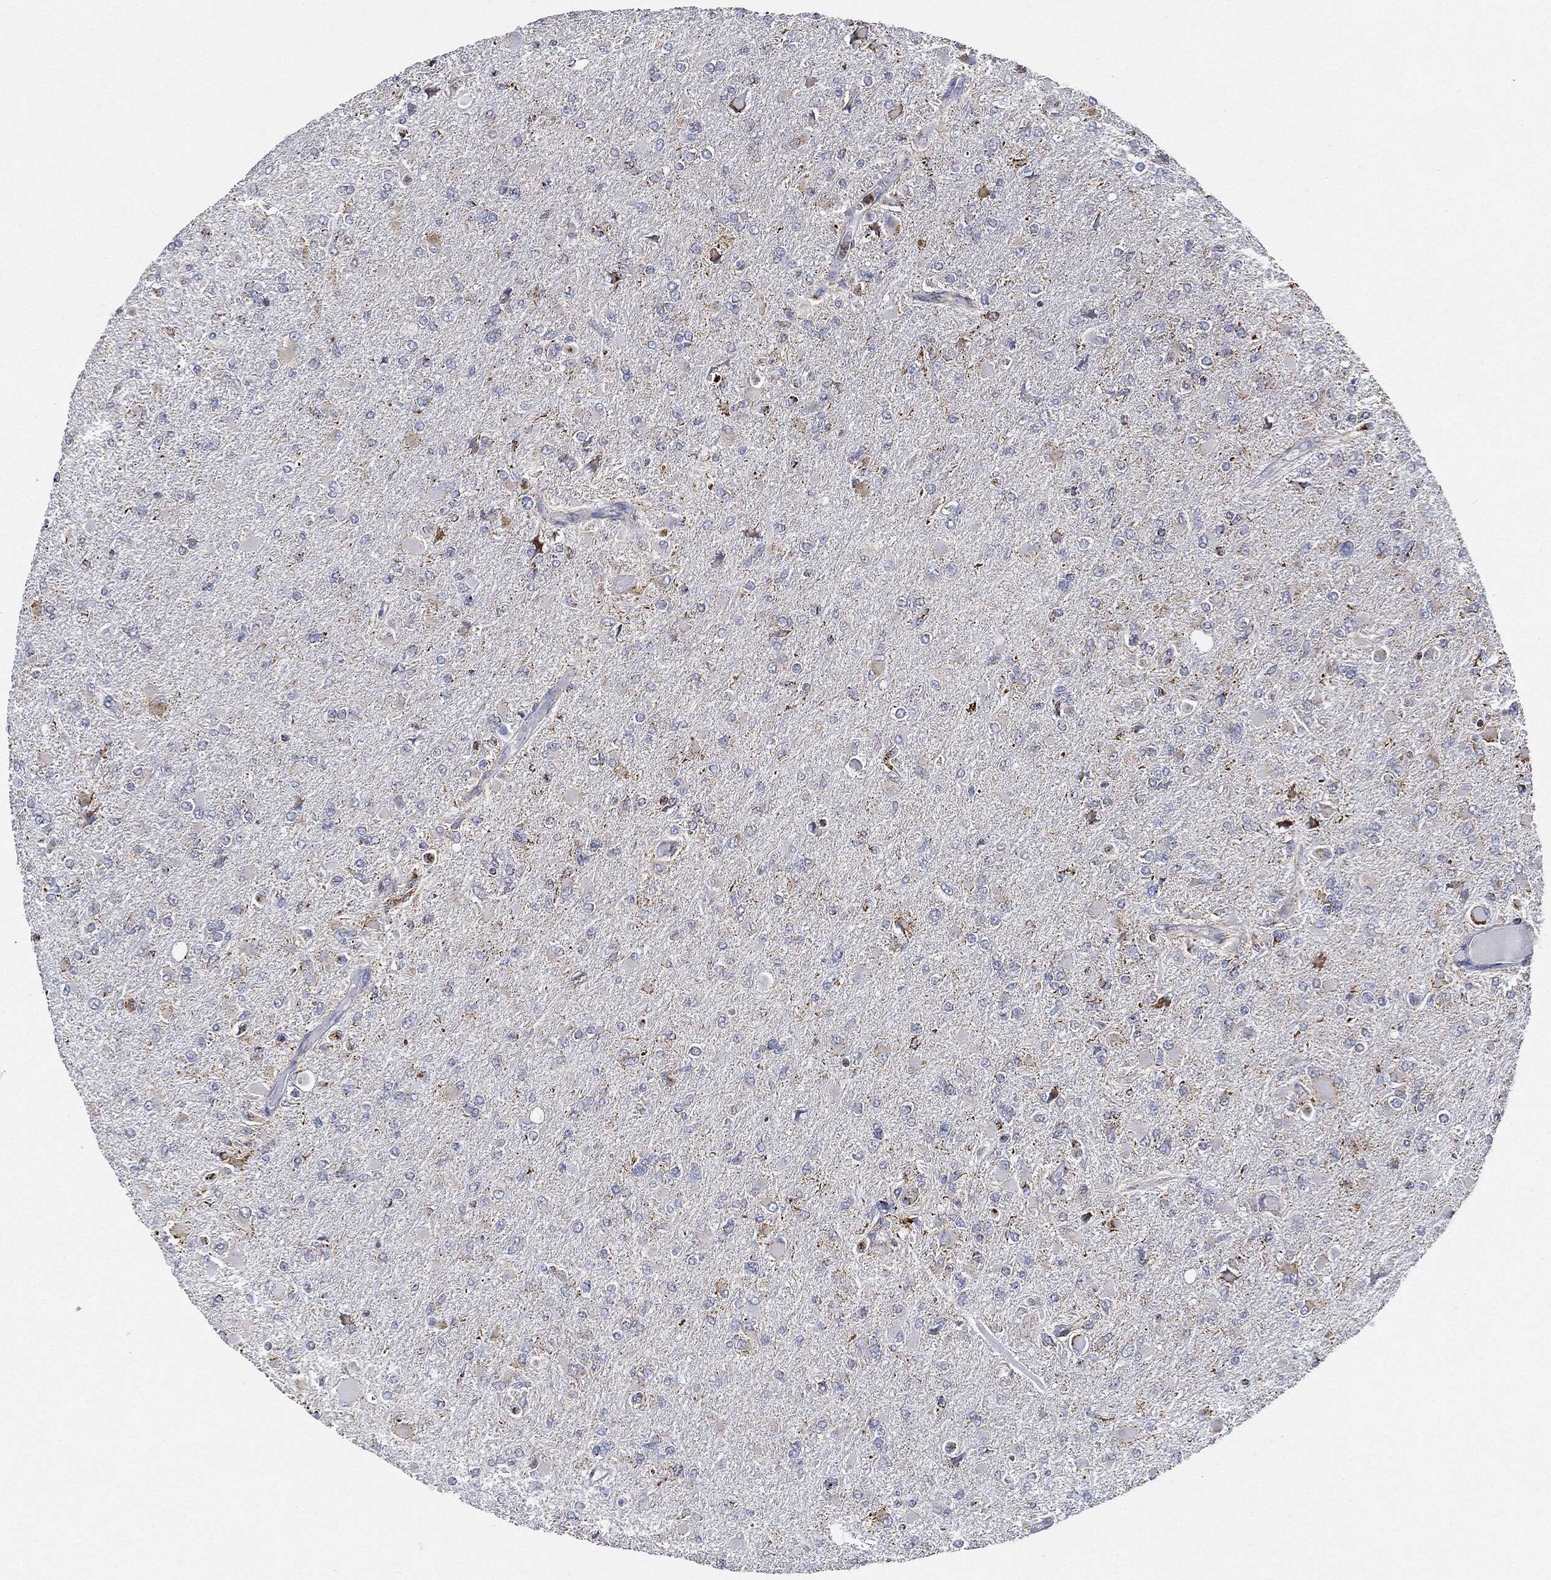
{"staining": {"intensity": "negative", "quantity": "none", "location": "none"}, "tissue": "glioma", "cell_type": "Tumor cells", "image_type": "cancer", "snomed": [{"axis": "morphology", "description": "Glioma, malignant, High grade"}, {"axis": "topography", "description": "Cerebral cortex"}], "caption": "Malignant glioma (high-grade) was stained to show a protein in brown. There is no significant positivity in tumor cells.", "gene": "CAPN15", "patient": {"sex": "female", "age": 36}}